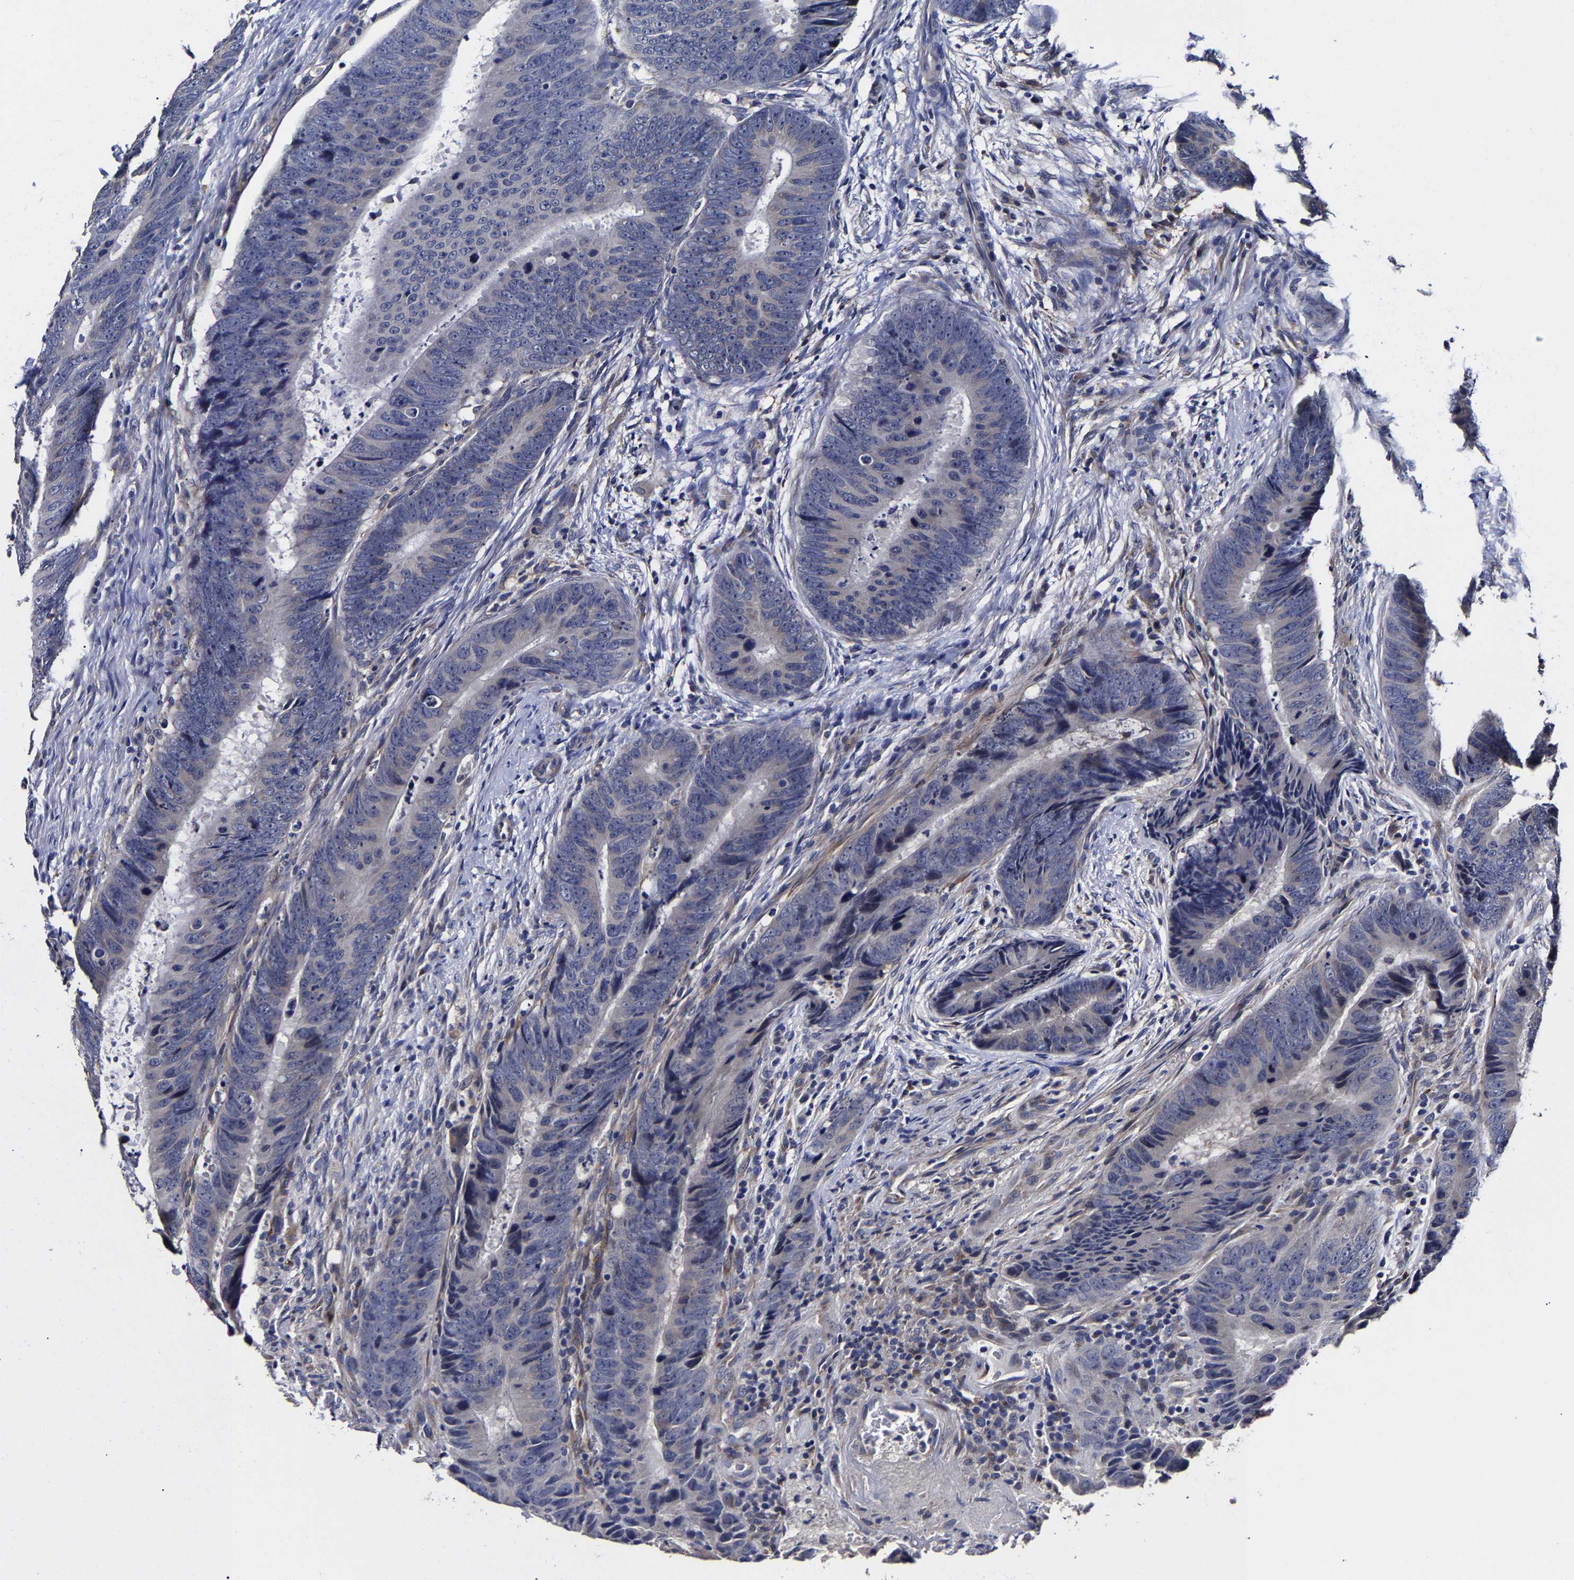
{"staining": {"intensity": "negative", "quantity": "none", "location": "none"}, "tissue": "colorectal cancer", "cell_type": "Tumor cells", "image_type": "cancer", "snomed": [{"axis": "morphology", "description": "Adenocarcinoma, NOS"}, {"axis": "topography", "description": "Colon"}], "caption": "Immunohistochemical staining of colorectal adenocarcinoma shows no significant expression in tumor cells.", "gene": "AASS", "patient": {"sex": "male", "age": 56}}